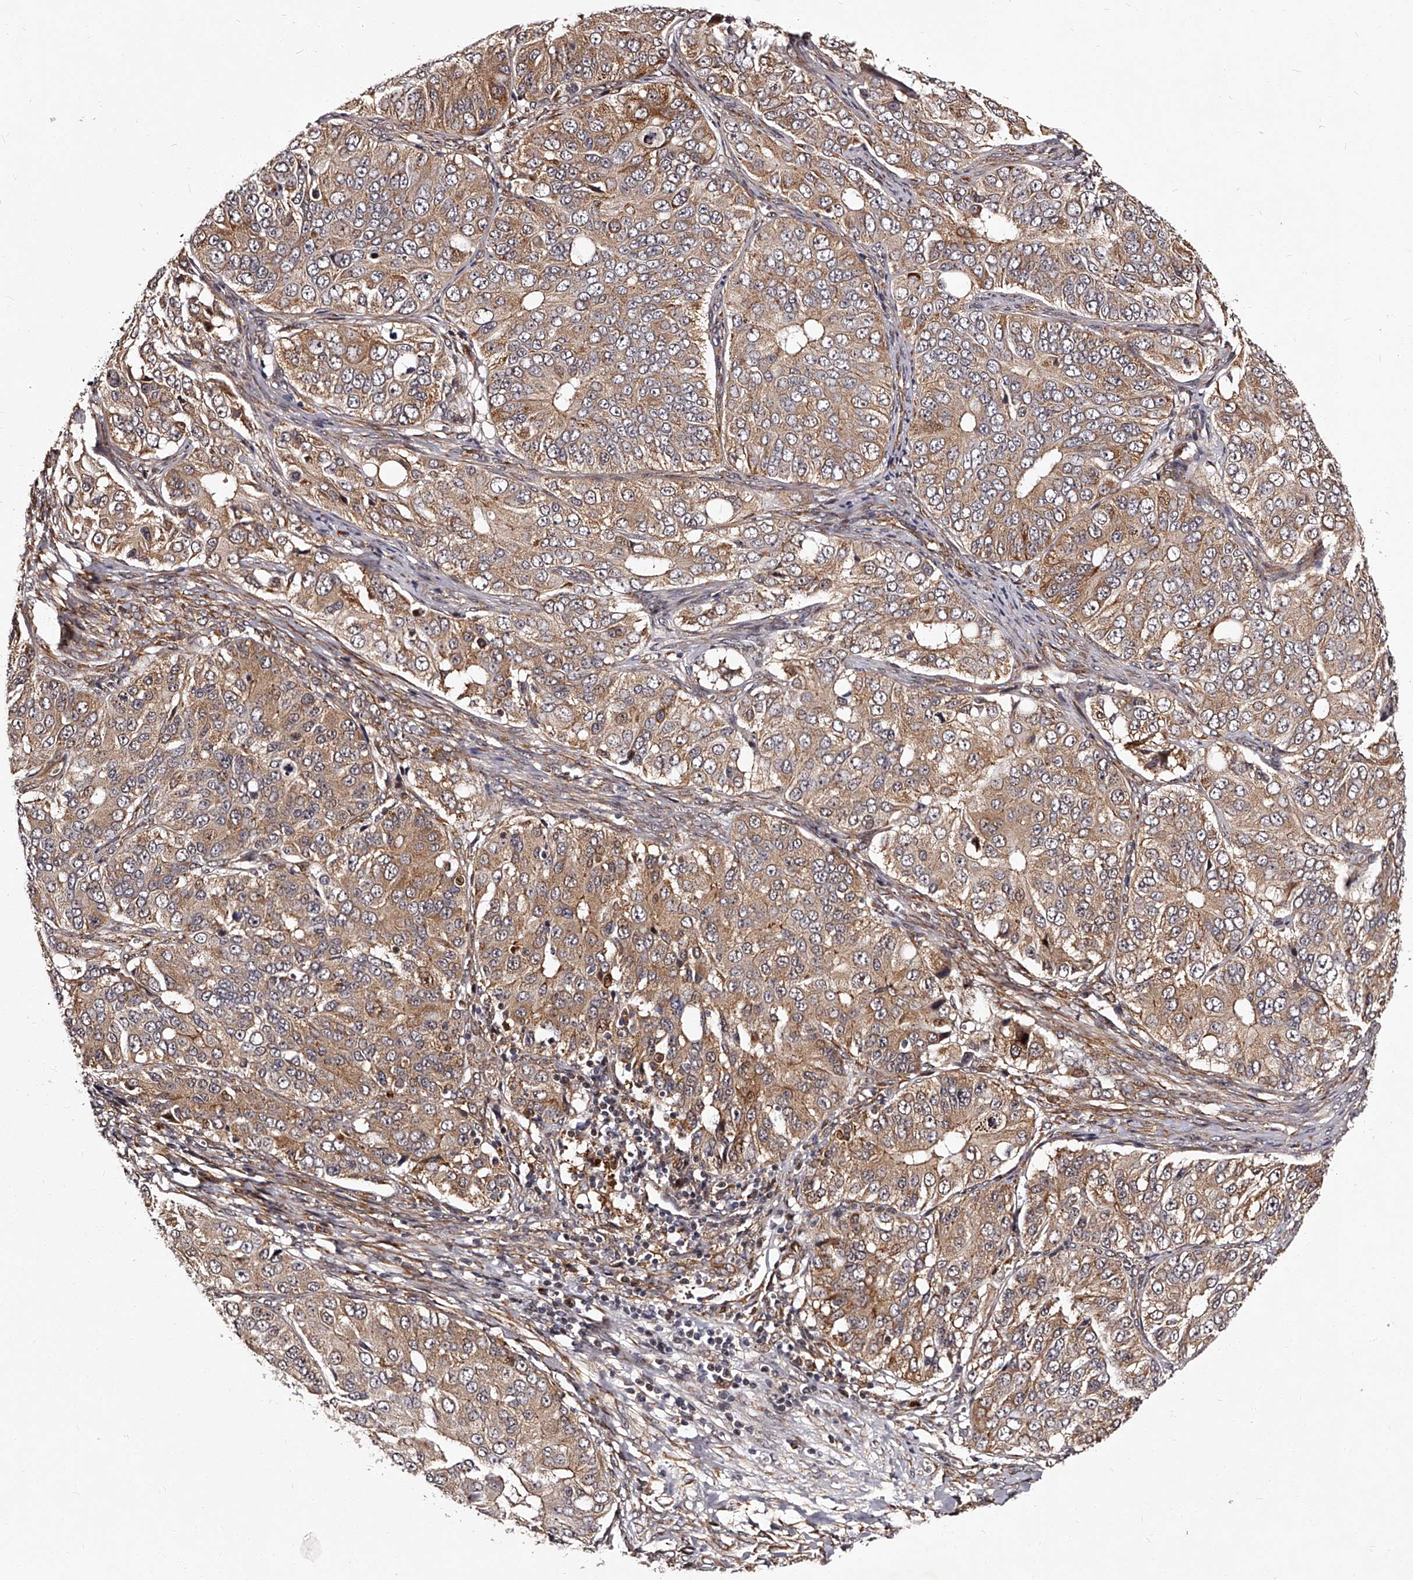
{"staining": {"intensity": "moderate", "quantity": ">75%", "location": "cytoplasmic/membranous"}, "tissue": "ovarian cancer", "cell_type": "Tumor cells", "image_type": "cancer", "snomed": [{"axis": "morphology", "description": "Carcinoma, endometroid"}, {"axis": "topography", "description": "Ovary"}], "caption": "Ovarian cancer (endometroid carcinoma) stained with a brown dye displays moderate cytoplasmic/membranous positive expression in approximately >75% of tumor cells.", "gene": "RSC1A1", "patient": {"sex": "female", "age": 51}}